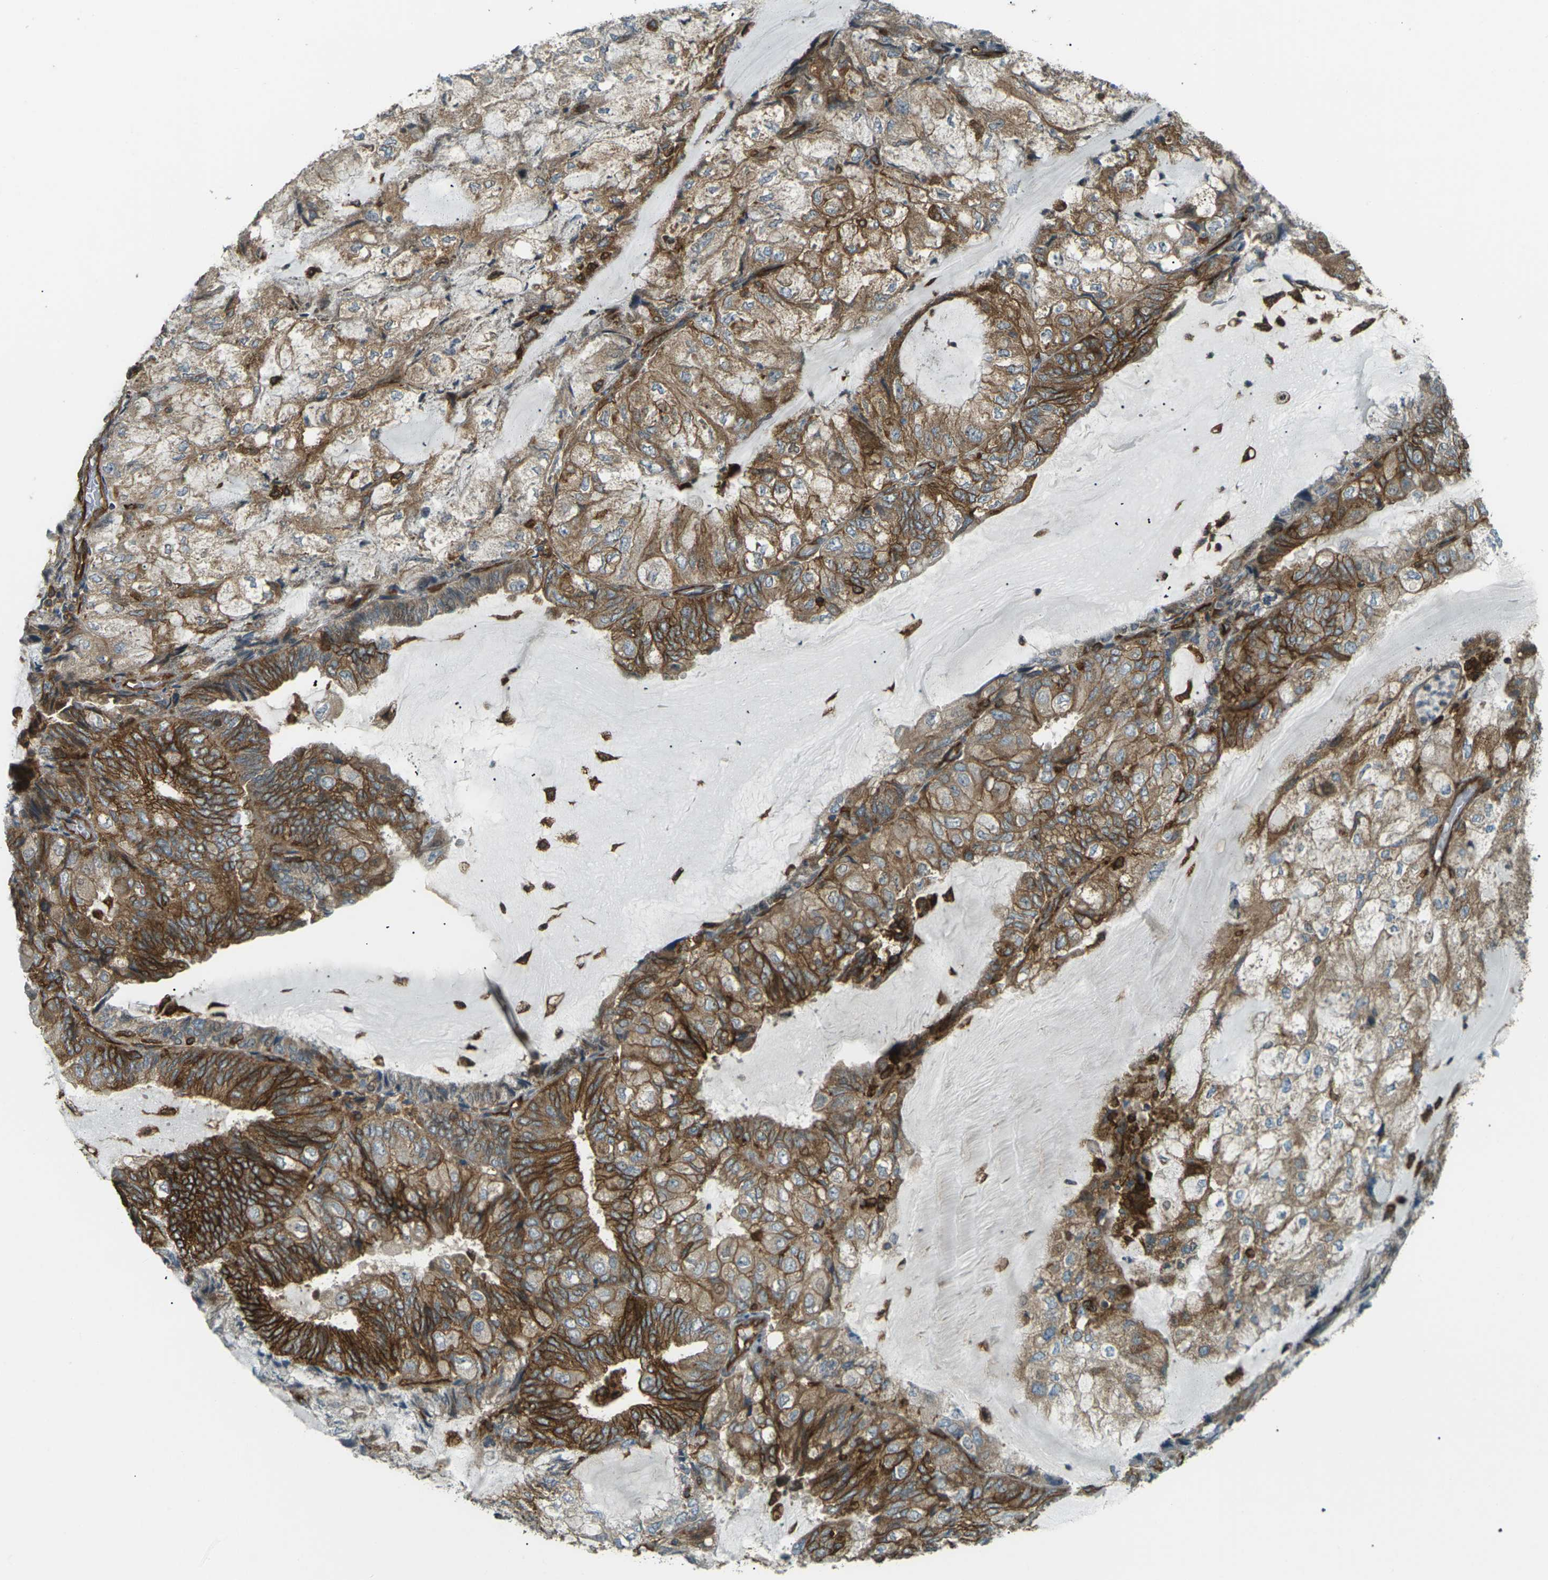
{"staining": {"intensity": "strong", "quantity": ">75%", "location": "cytoplasmic/membranous"}, "tissue": "endometrial cancer", "cell_type": "Tumor cells", "image_type": "cancer", "snomed": [{"axis": "morphology", "description": "Adenocarcinoma, NOS"}, {"axis": "topography", "description": "Endometrium"}], "caption": "IHC micrograph of endometrial cancer (adenocarcinoma) stained for a protein (brown), which displays high levels of strong cytoplasmic/membranous staining in approximately >75% of tumor cells.", "gene": "S1PR1", "patient": {"sex": "female", "age": 81}}